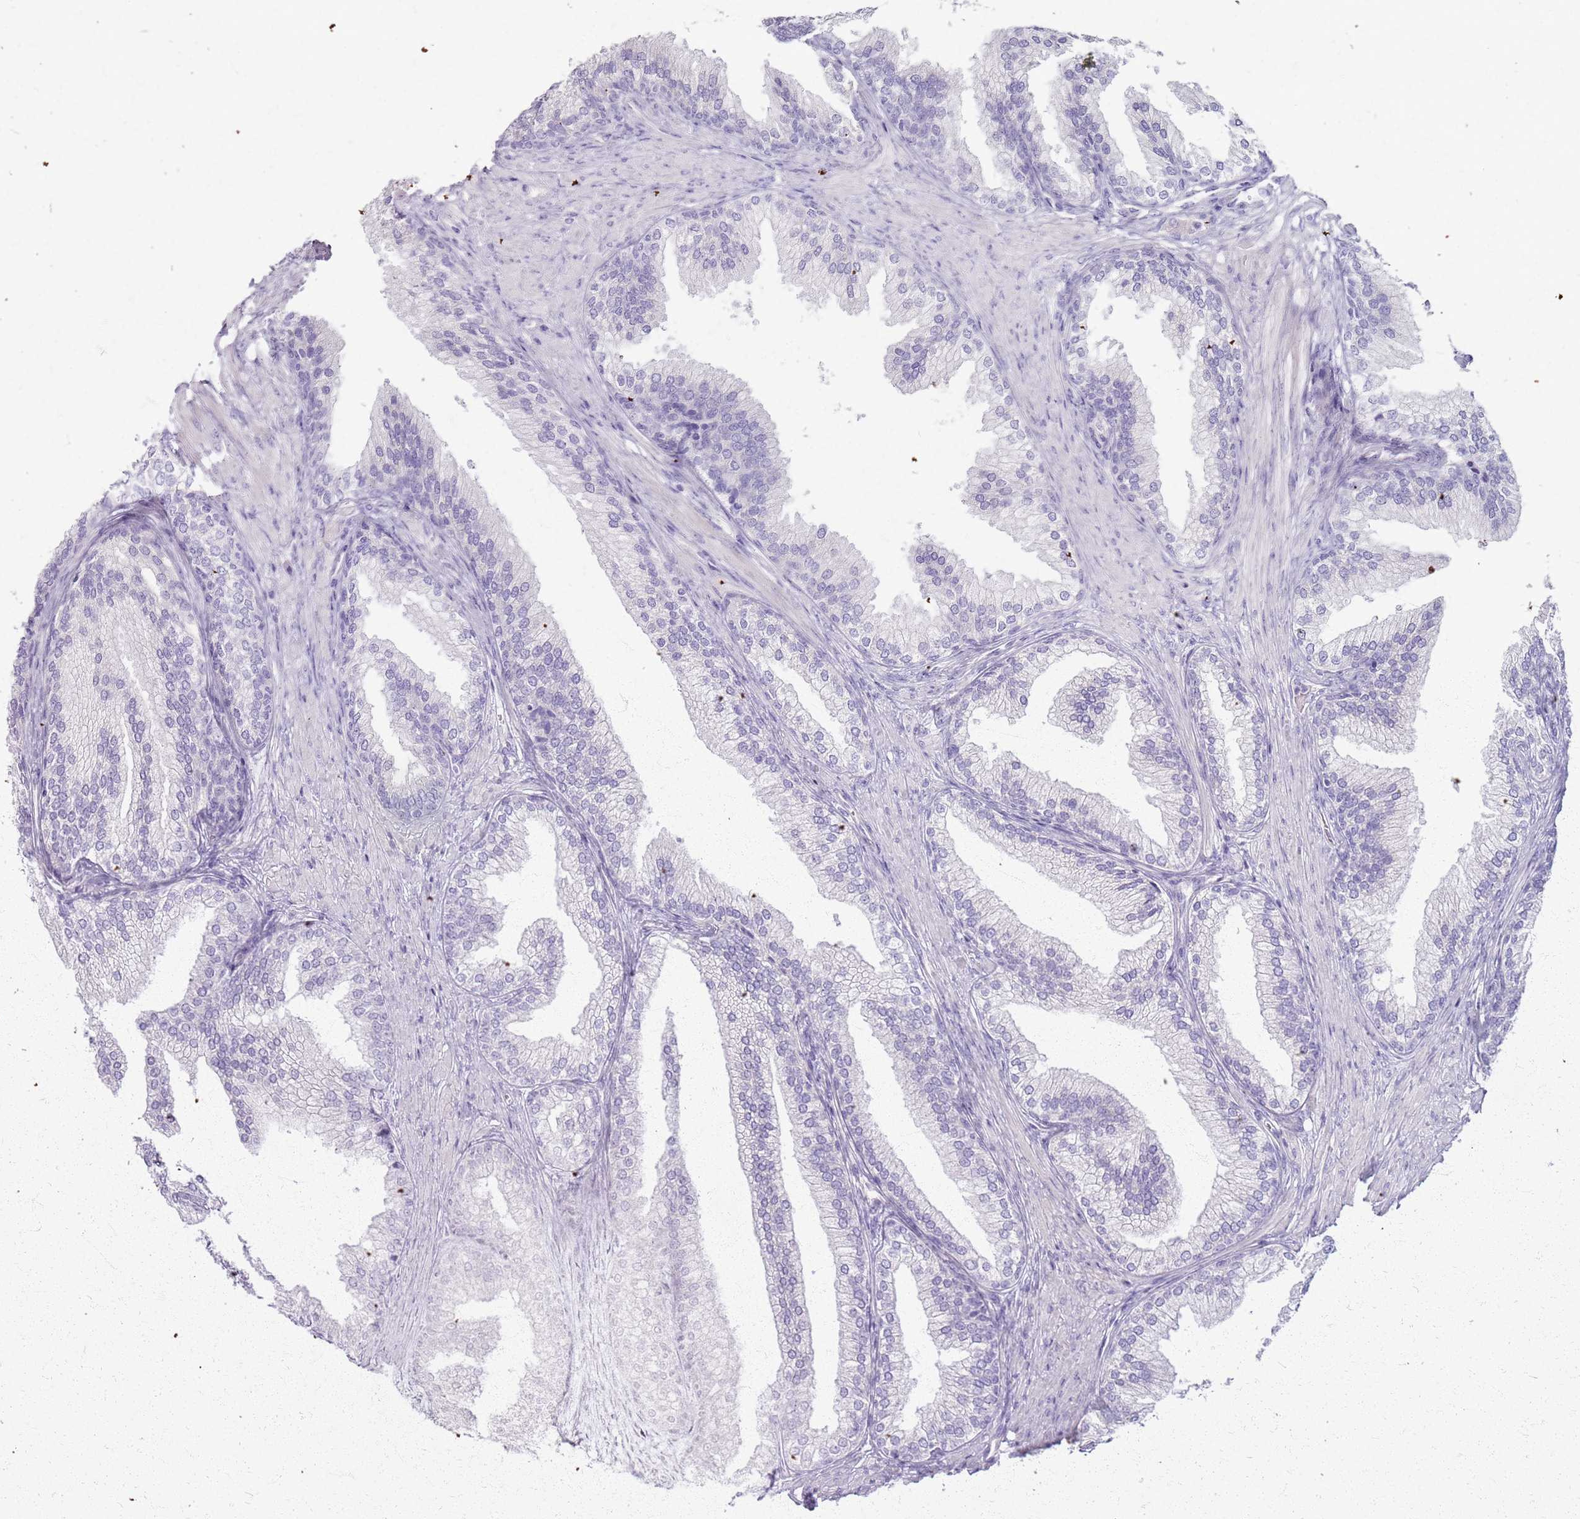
{"staining": {"intensity": "negative", "quantity": "none", "location": "none"}, "tissue": "prostate", "cell_type": "Glandular cells", "image_type": "normal", "snomed": [{"axis": "morphology", "description": "Normal tissue, NOS"}, {"axis": "topography", "description": "Prostate"}], "caption": "Immunohistochemistry of normal prostate exhibits no positivity in glandular cells.", "gene": "CSRP3", "patient": {"sex": "male", "age": 76}}